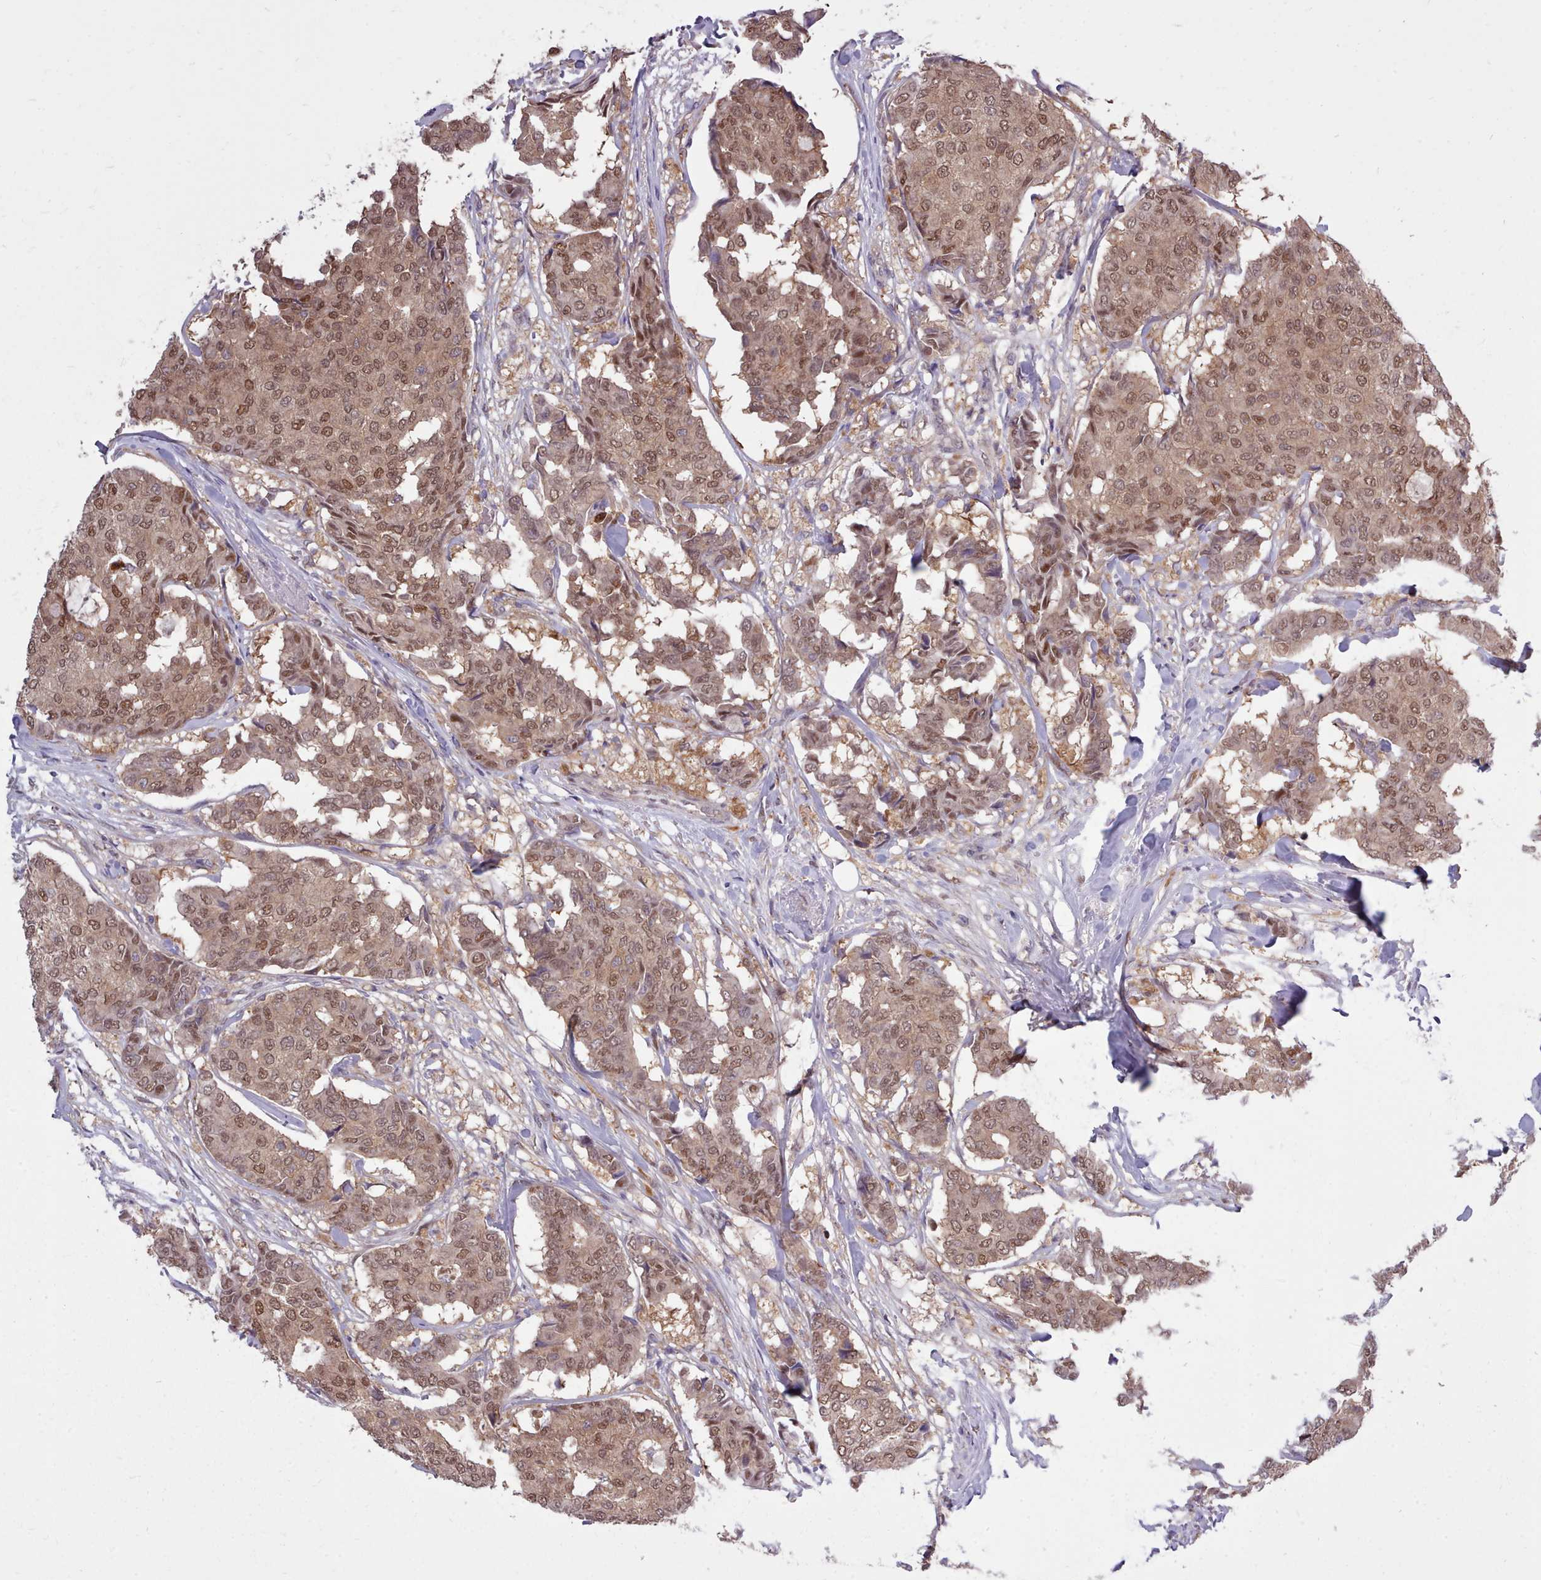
{"staining": {"intensity": "moderate", "quantity": ">75%", "location": "cytoplasmic/membranous,nuclear"}, "tissue": "breast cancer", "cell_type": "Tumor cells", "image_type": "cancer", "snomed": [{"axis": "morphology", "description": "Duct carcinoma"}, {"axis": "topography", "description": "Breast"}], "caption": "Brown immunohistochemical staining in human breast cancer (invasive ductal carcinoma) demonstrates moderate cytoplasmic/membranous and nuclear expression in approximately >75% of tumor cells.", "gene": "AHCY", "patient": {"sex": "female", "age": 75}}